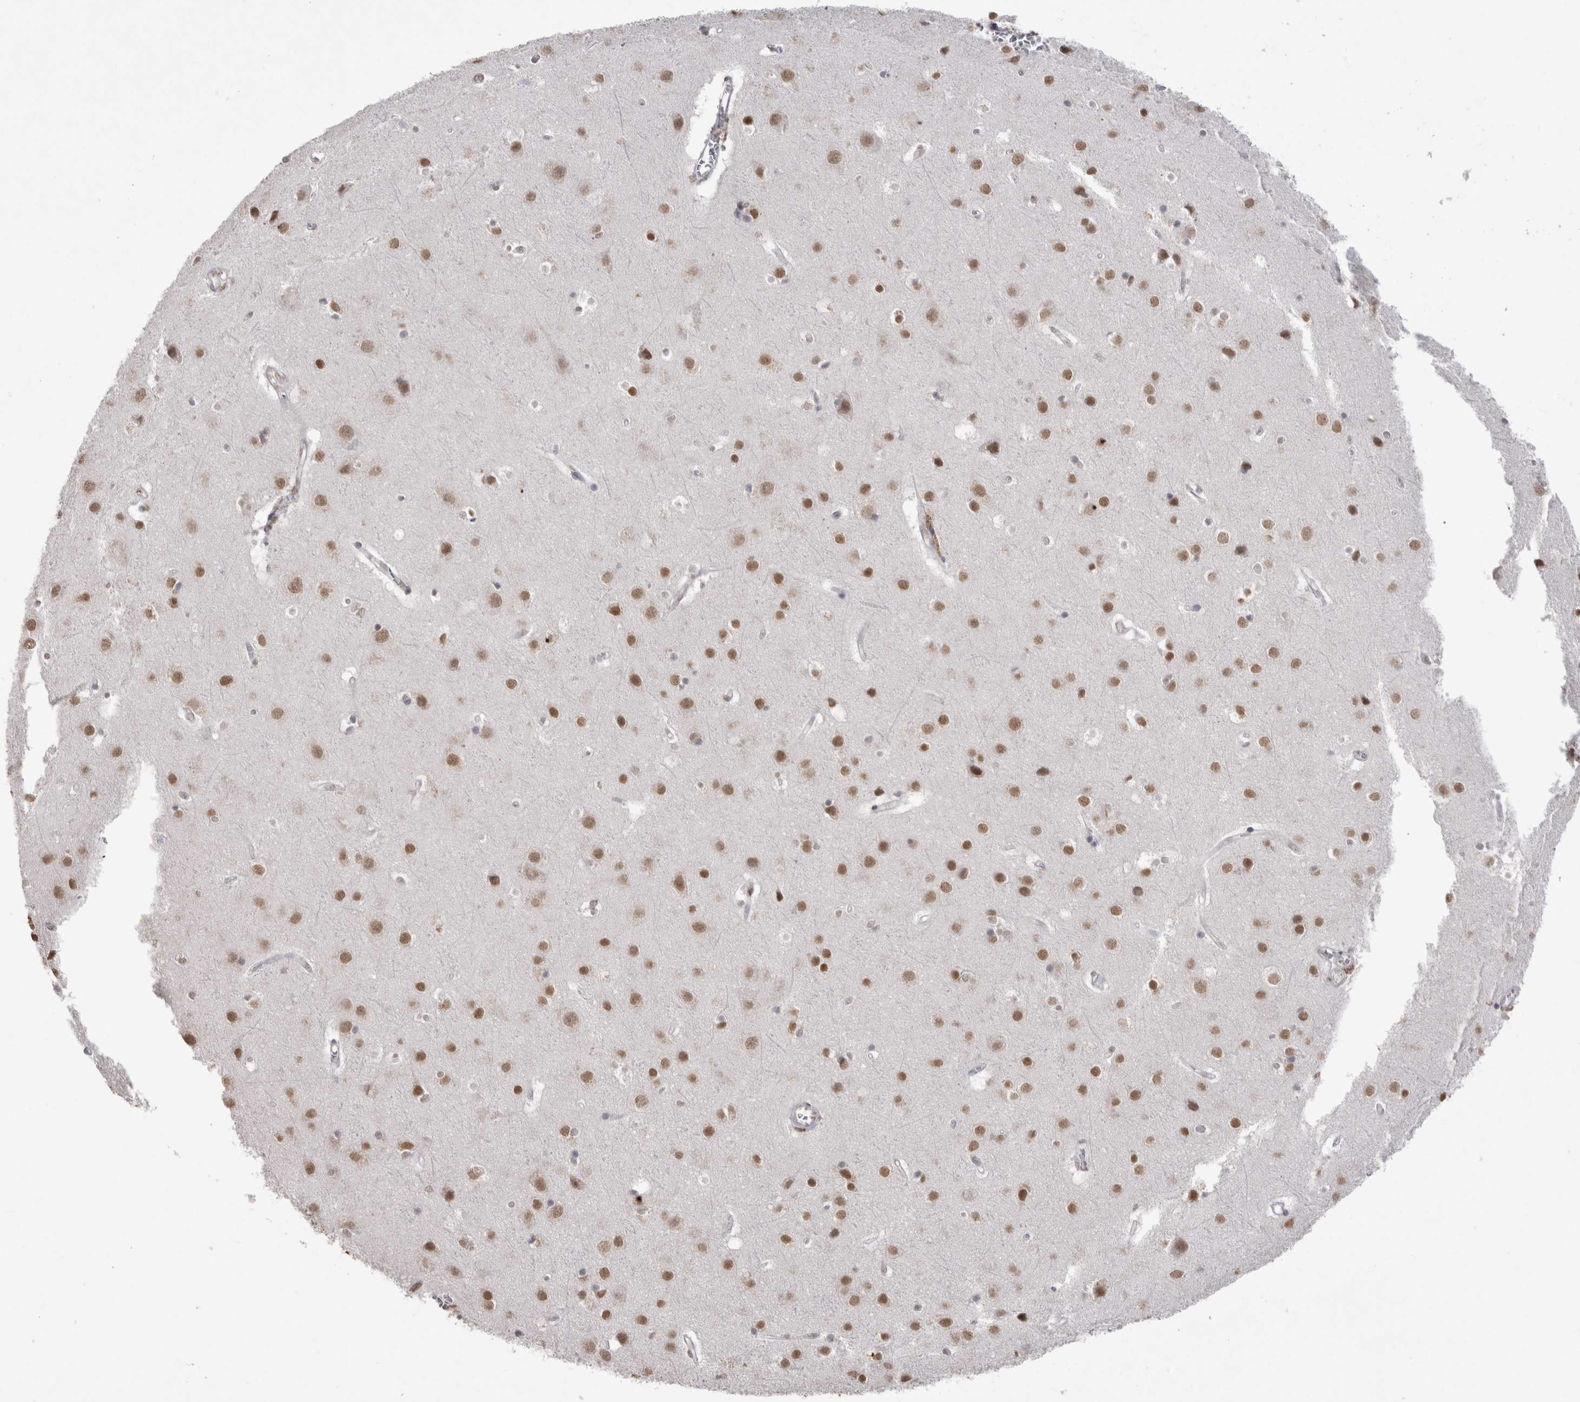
{"staining": {"intensity": "negative", "quantity": "none", "location": "none"}, "tissue": "cerebral cortex", "cell_type": "Endothelial cells", "image_type": "normal", "snomed": [{"axis": "morphology", "description": "Normal tissue, NOS"}, {"axis": "topography", "description": "Cerebral cortex"}], "caption": "IHC photomicrograph of normal cerebral cortex: human cerebral cortex stained with DAB (3,3'-diaminobenzidine) shows no significant protein expression in endothelial cells.", "gene": "DDX4", "patient": {"sex": "male", "age": 54}}